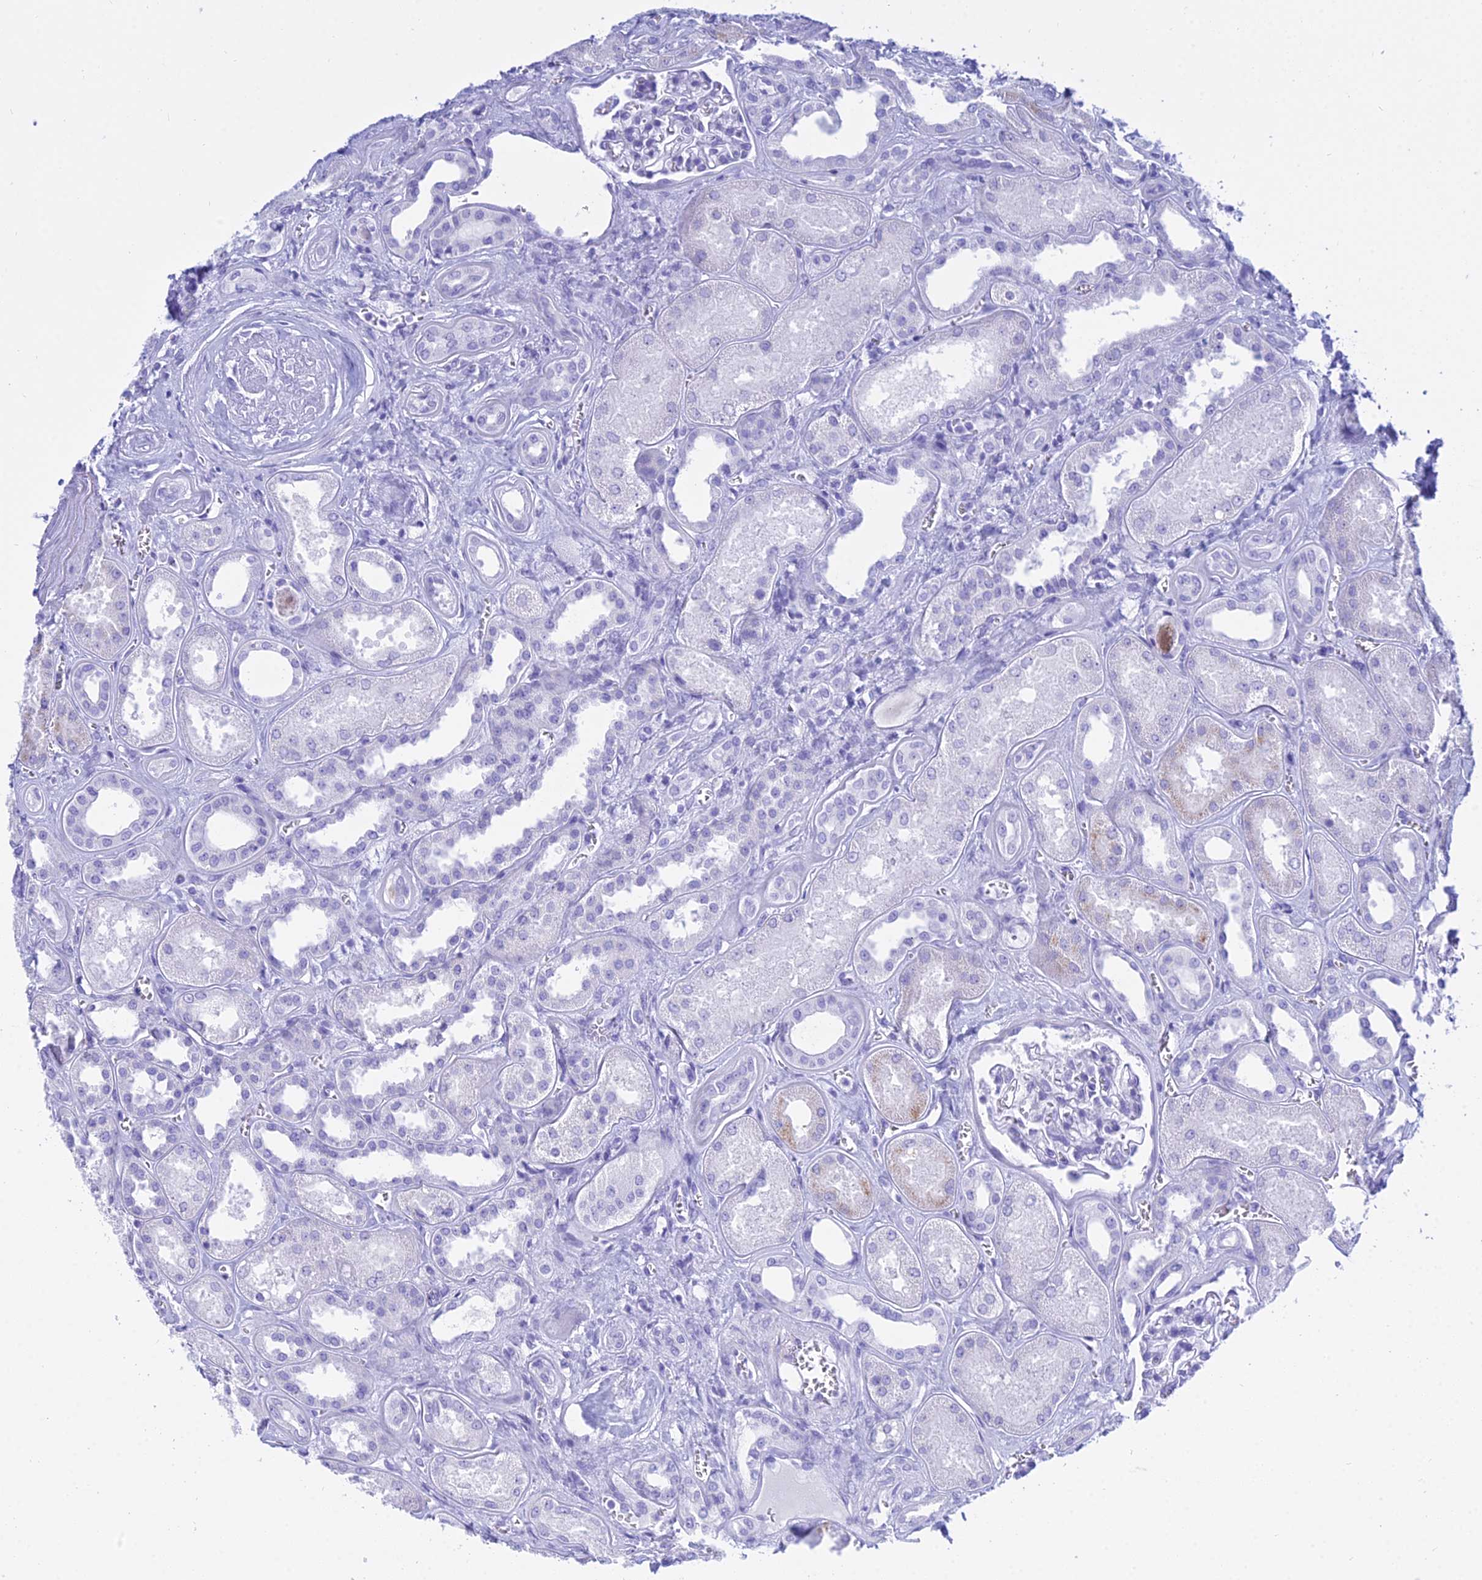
{"staining": {"intensity": "negative", "quantity": "none", "location": "none"}, "tissue": "kidney", "cell_type": "Cells in glomeruli", "image_type": "normal", "snomed": [{"axis": "morphology", "description": "Normal tissue, NOS"}, {"axis": "morphology", "description": "Adenocarcinoma, NOS"}, {"axis": "topography", "description": "Kidney"}], "caption": "Cells in glomeruli are negative for protein expression in benign human kidney. (DAB immunohistochemistry visualized using brightfield microscopy, high magnification).", "gene": "PATE4", "patient": {"sex": "female", "age": 68}}